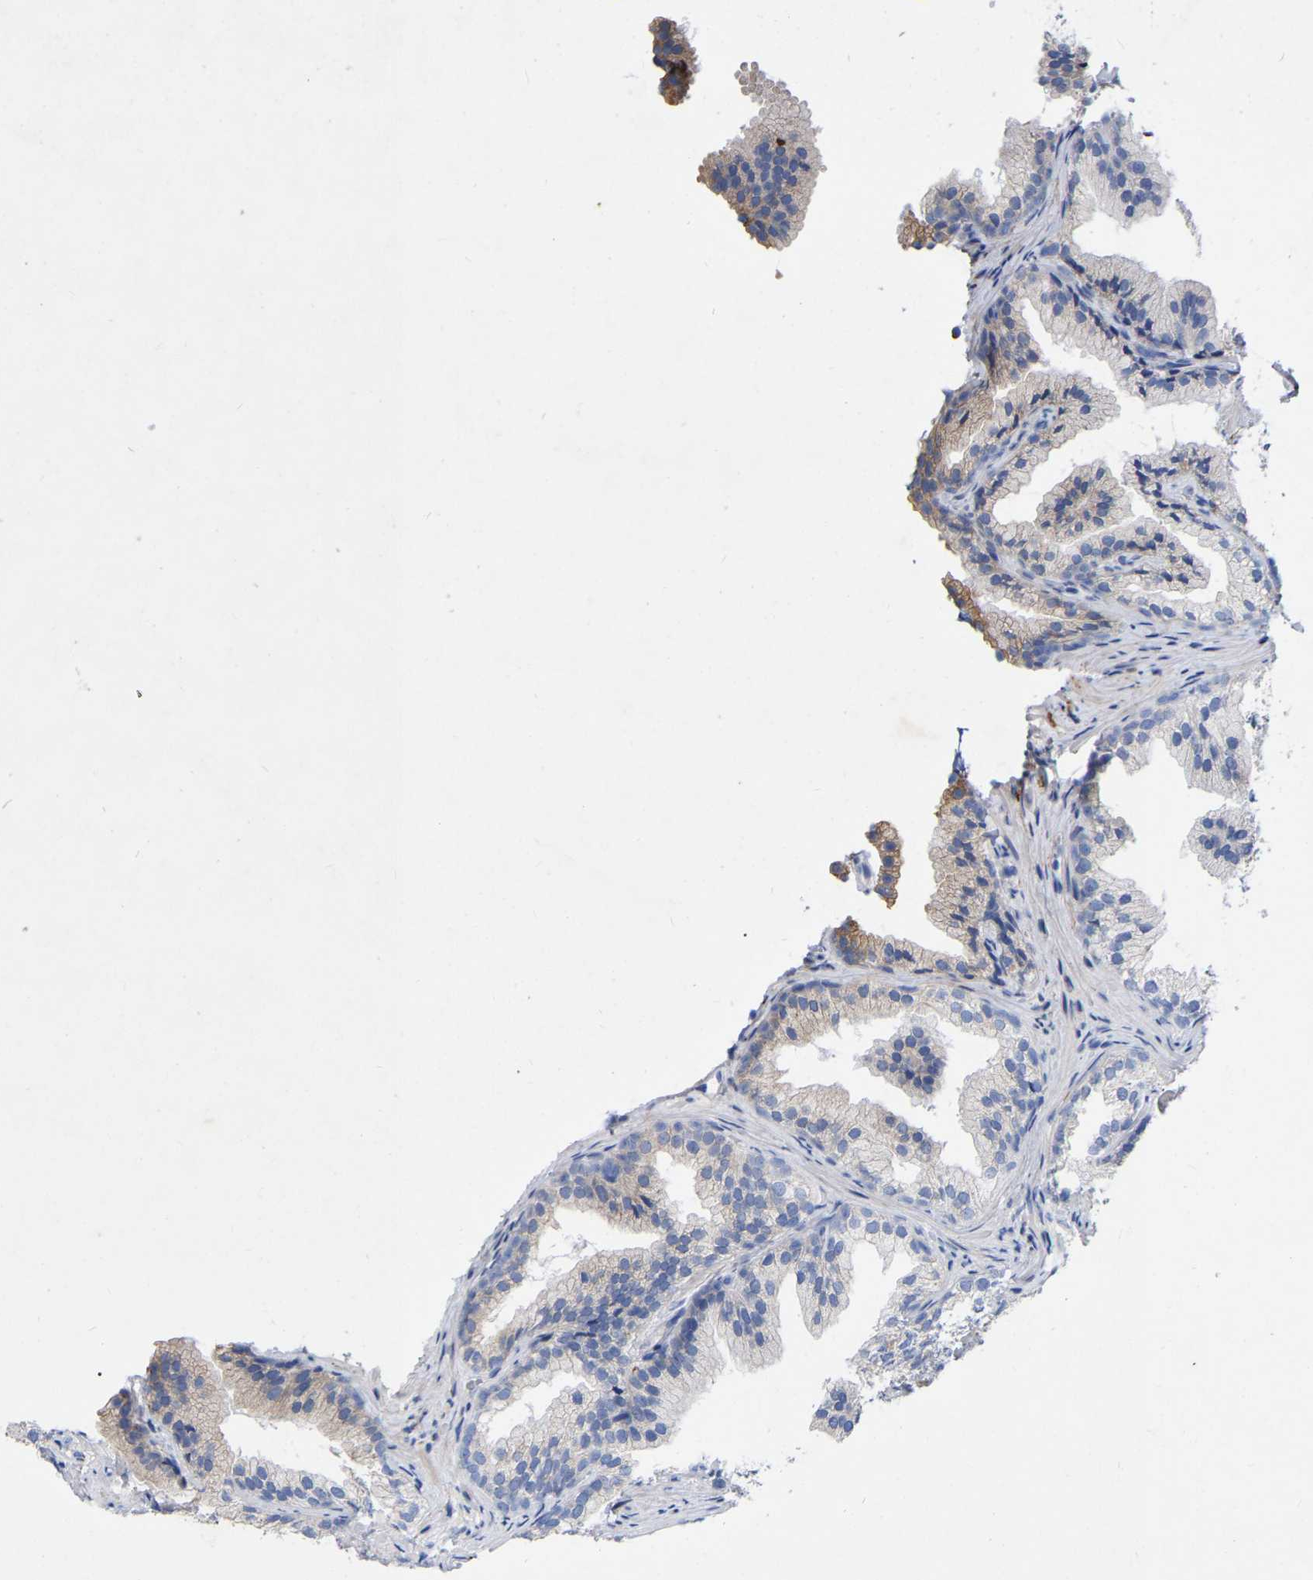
{"staining": {"intensity": "weak", "quantity": "<25%", "location": "cytoplasmic/membranous"}, "tissue": "prostate", "cell_type": "Glandular cells", "image_type": "normal", "snomed": [{"axis": "morphology", "description": "Normal tissue, NOS"}, {"axis": "topography", "description": "Prostate"}], "caption": "Image shows no protein positivity in glandular cells of benign prostate.", "gene": "STRIP2", "patient": {"sex": "male", "age": 76}}